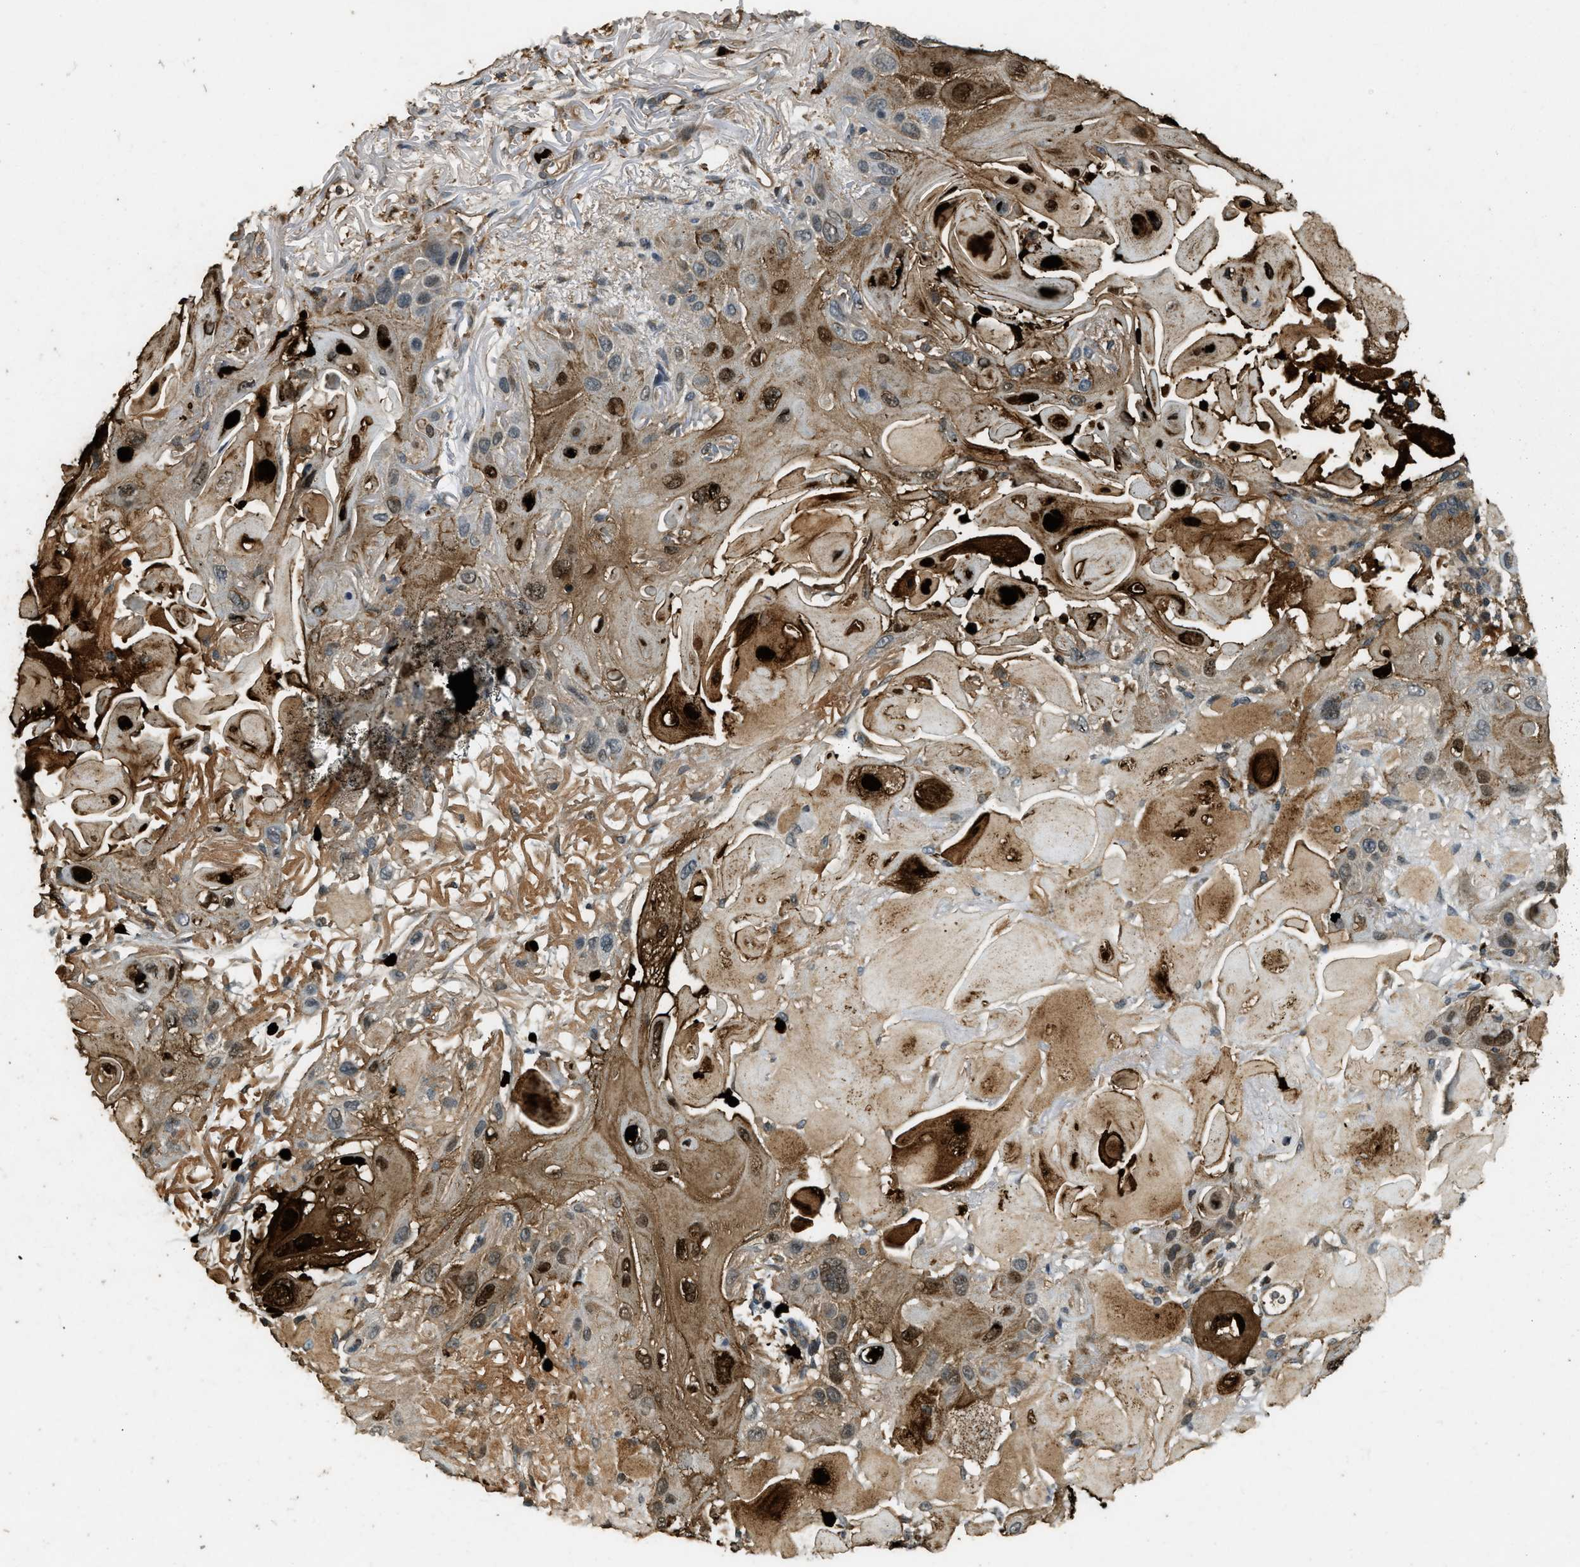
{"staining": {"intensity": "moderate", "quantity": ">75%", "location": "cytoplasmic/membranous,nuclear"}, "tissue": "skin cancer", "cell_type": "Tumor cells", "image_type": "cancer", "snomed": [{"axis": "morphology", "description": "Squamous cell carcinoma, NOS"}, {"axis": "topography", "description": "Skin"}], "caption": "Protein expression analysis of human squamous cell carcinoma (skin) reveals moderate cytoplasmic/membranous and nuclear staining in about >75% of tumor cells. The protein is stained brown, and the nuclei are stained in blue (DAB (3,3'-diaminobenzidine) IHC with brightfield microscopy, high magnification).", "gene": "RNF141", "patient": {"sex": "female", "age": 77}}